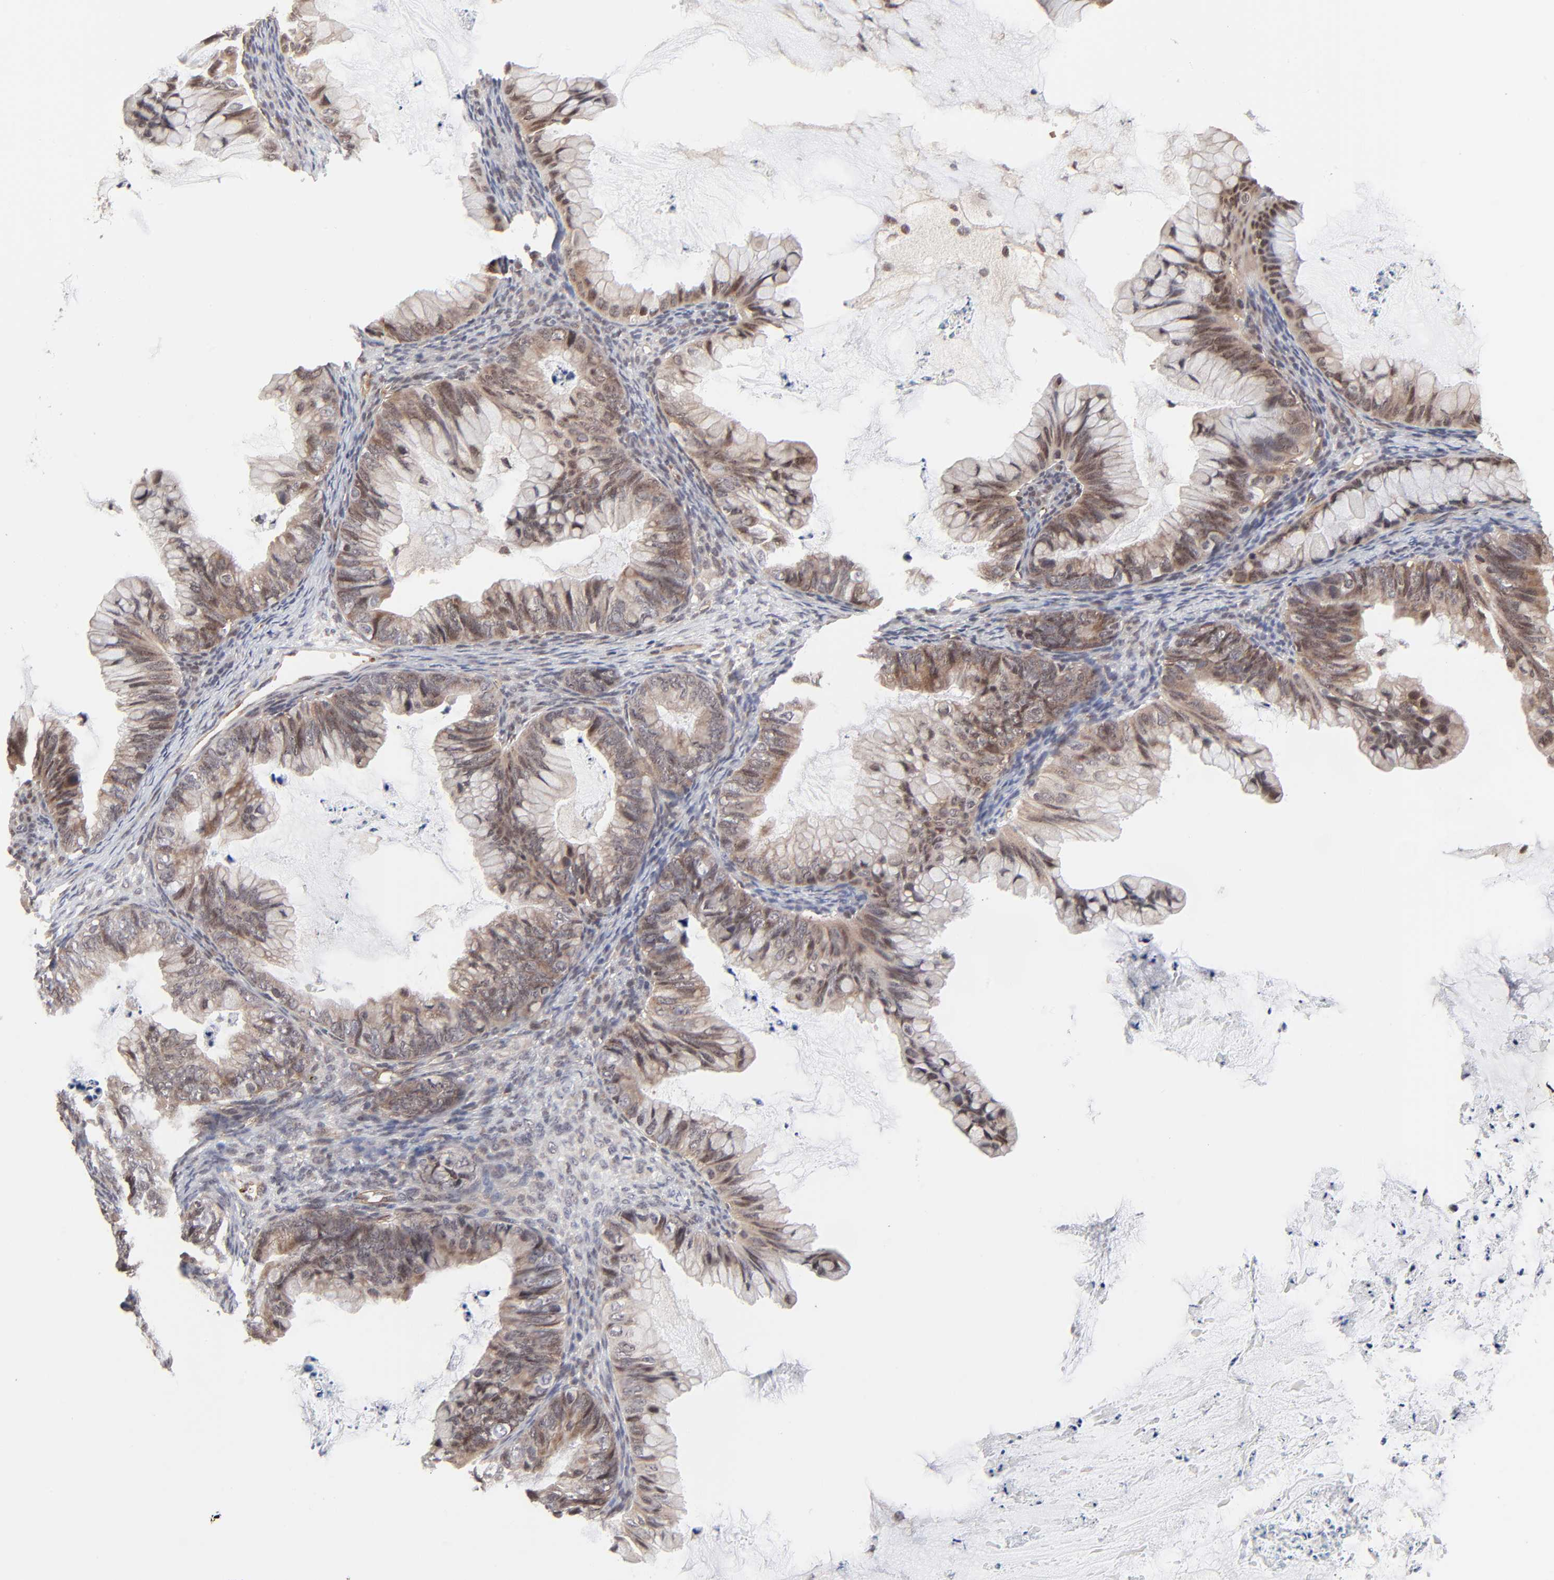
{"staining": {"intensity": "weak", "quantity": ">75%", "location": "cytoplasmic/membranous,nuclear"}, "tissue": "ovarian cancer", "cell_type": "Tumor cells", "image_type": "cancer", "snomed": [{"axis": "morphology", "description": "Cystadenocarcinoma, mucinous, NOS"}, {"axis": "topography", "description": "Ovary"}], "caption": "This image displays ovarian mucinous cystadenocarcinoma stained with IHC to label a protein in brown. The cytoplasmic/membranous and nuclear of tumor cells show weak positivity for the protein. Nuclei are counter-stained blue.", "gene": "CASP10", "patient": {"sex": "female", "age": 36}}